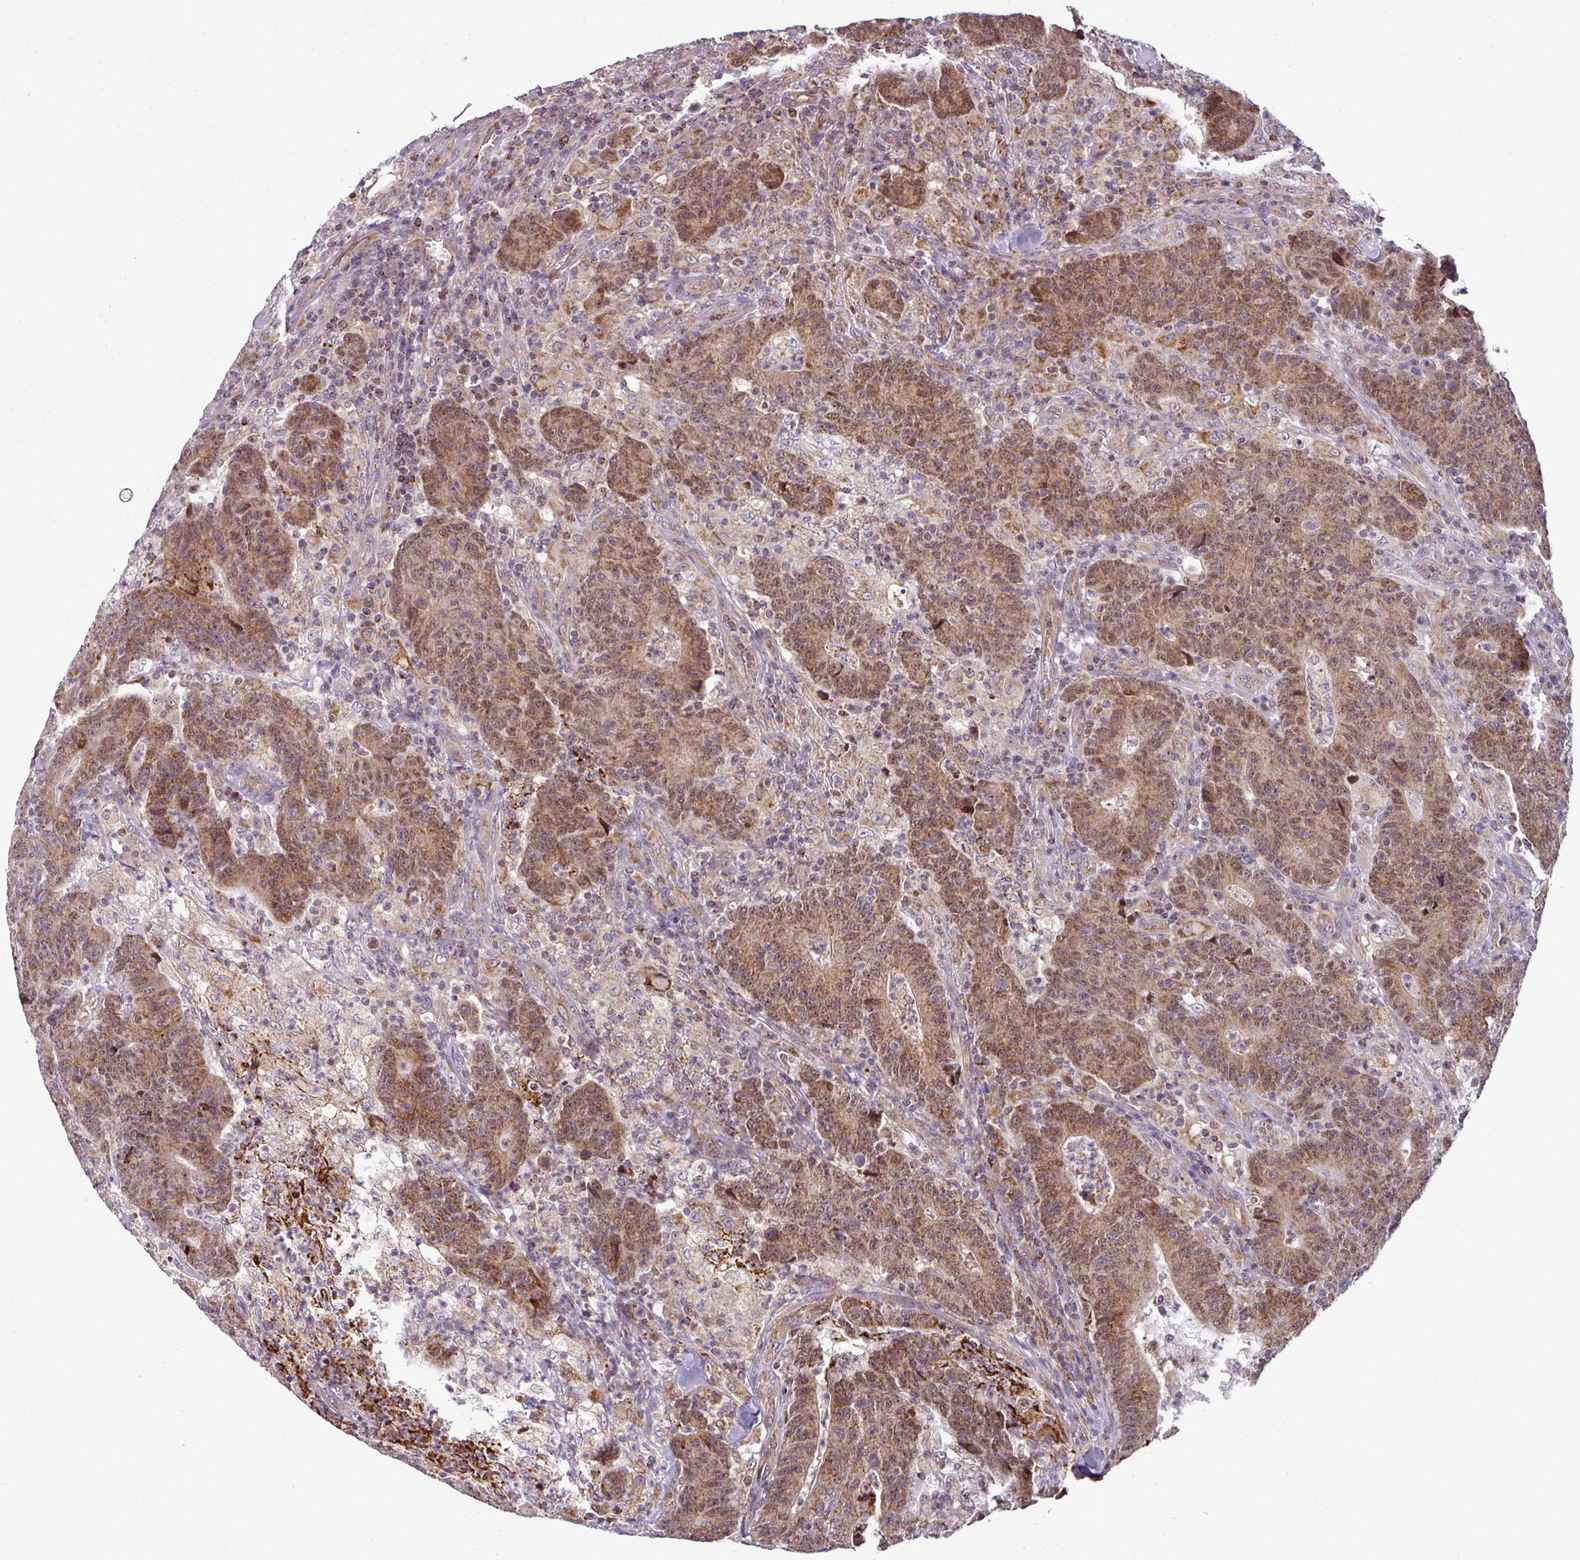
{"staining": {"intensity": "moderate", "quantity": ">75%", "location": "cytoplasmic/membranous,nuclear"}, "tissue": "colorectal cancer", "cell_type": "Tumor cells", "image_type": "cancer", "snomed": [{"axis": "morphology", "description": "Adenocarcinoma, NOS"}, {"axis": "topography", "description": "Colon"}], "caption": "The immunohistochemical stain shows moderate cytoplasmic/membranous and nuclear expression in tumor cells of colorectal cancer tissue.", "gene": "PRELID3B", "patient": {"sex": "female", "age": 75}}